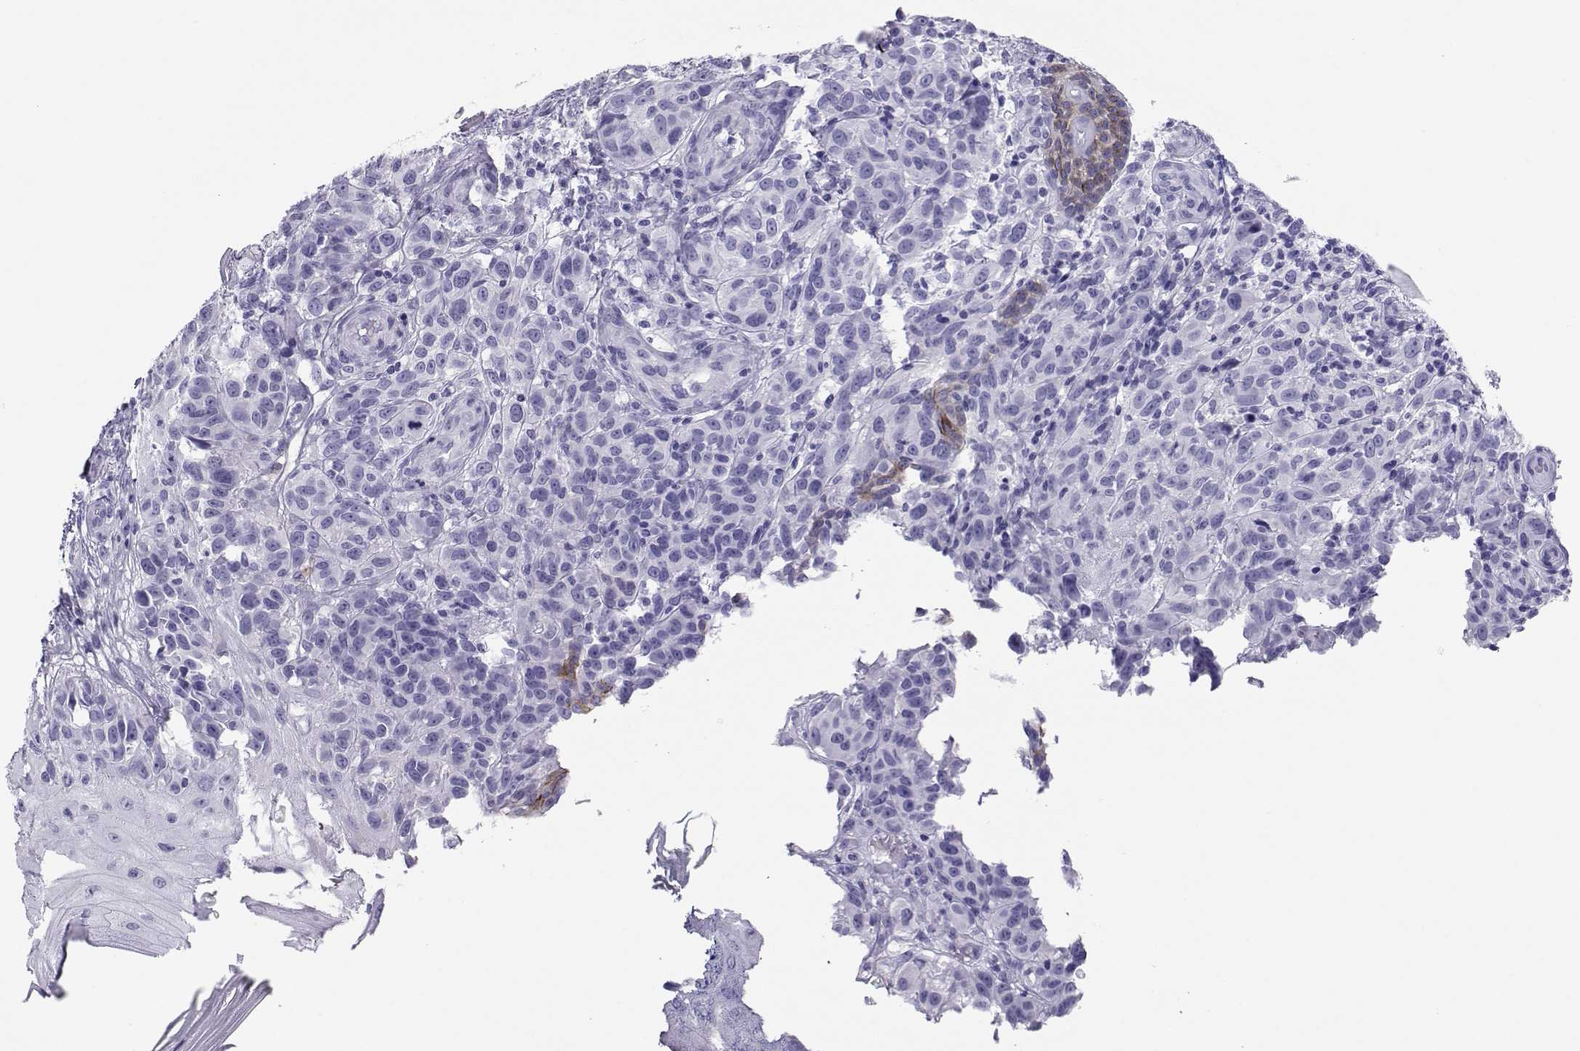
{"staining": {"intensity": "negative", "quantity": "none", "location": "none"}, "tissue": "melanoma", "cell_type": "Tumor cells", "image_type": "cancer", "snomed": [{"axis": "morphology", "description": "Malignant melanoma, NOS"}, {"axis": "topography", "description": "Skin"}], "caption": "Tumor cells are negative for brown protein staining in malignant melanoma. (Brightfield microscopy of DAB (3,3'-diaminobenzidine) IHC at high magnification).", "gene": "CD109", "patient": {"sex": "female", "age": 53}}